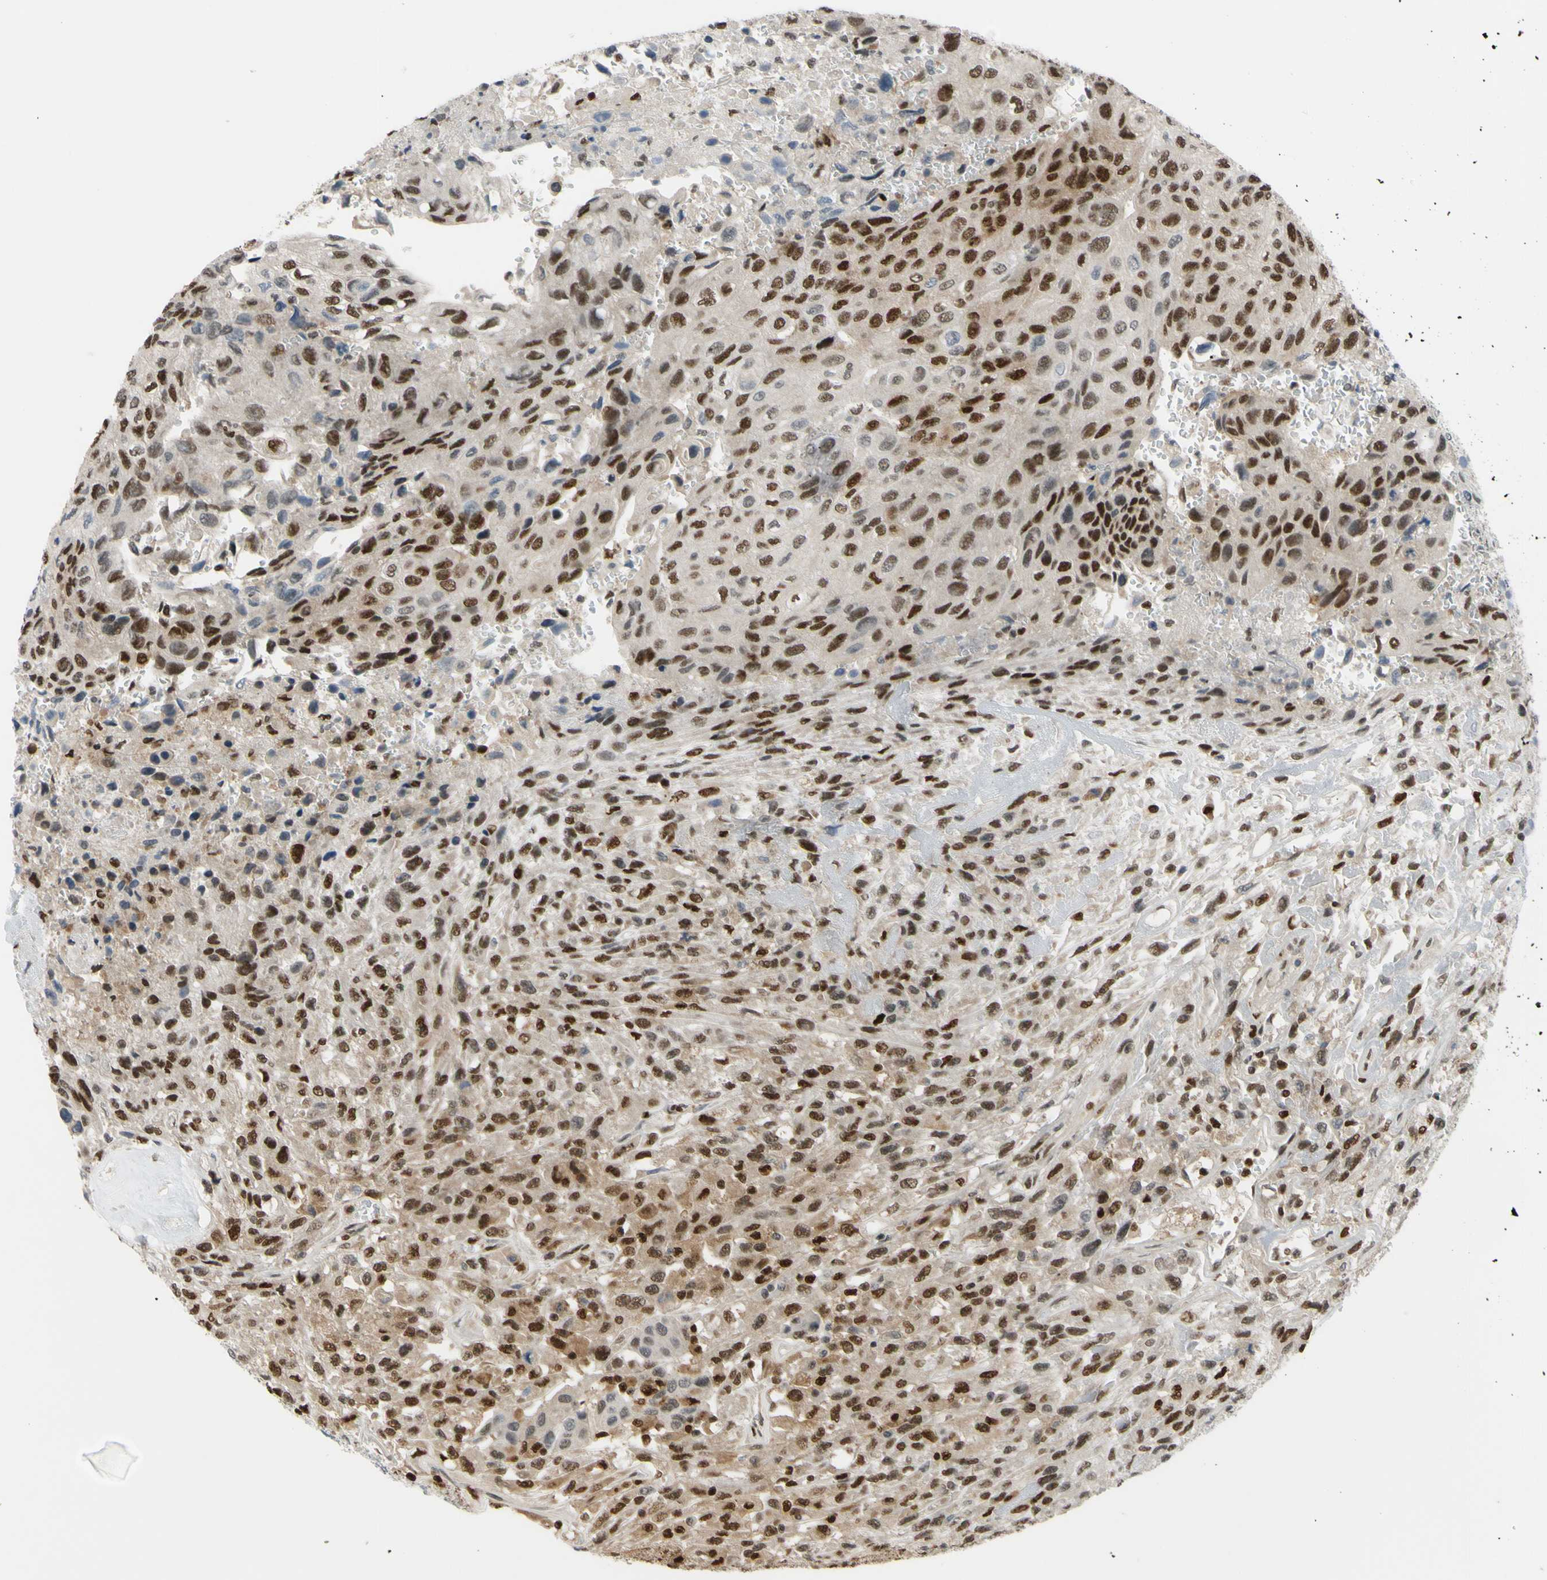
{"staining": {"intensity": "moderate", "quantity": ">75%", "location": "cytoplasmic/membranous,nuclear"}, "tissue": "urothelial cancer", "cell_type": "Tumor cells", "image_type": "cancer", "snomed": [{"axis": "morphology", "description": "Urothelial carcinoma, High grade"}, {"axis": "topography", "description": "Urinary bladder"}], "caption": "A high-resolution histopathology image shows immunohistochemistry staining of urothelial cancer, which displays moderate cytoplasmic/membranous and nuclear positivity in approximately >75% of tumor cells.", "gene": "FKBP5", "patient": {"sex": "male", "age": 66}}